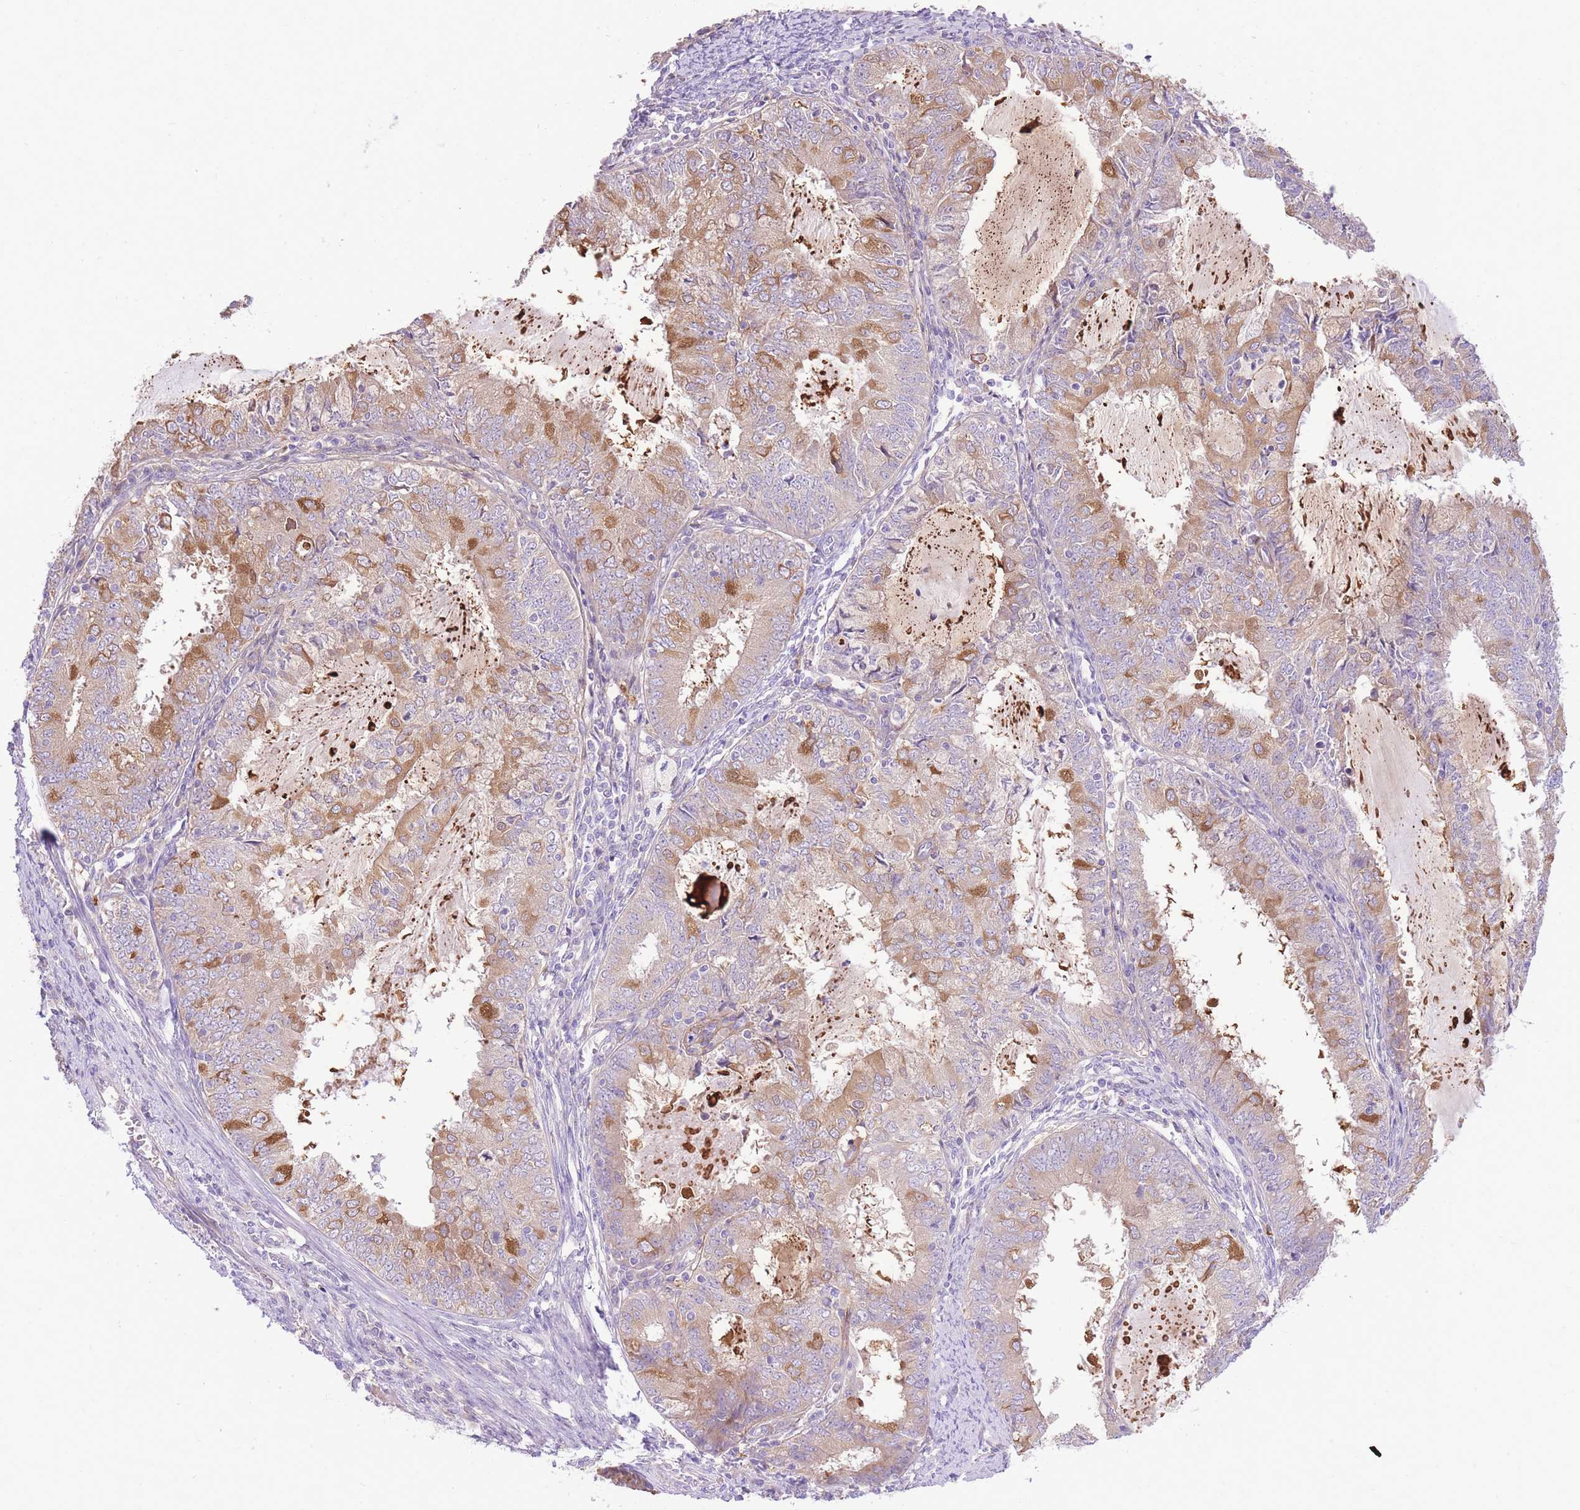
{"staining": {"intensity": "moderate", "quantity": "25%-75%", "location": "cytoplasmic/membranous"}, "tissue": "endometrial cancer", "cell_type": "Tumor cells", "image_type": "cancer", "snomed": [{"axis": "morphology", "description": "Adenocarcinoma, NOS"}, {"axis": "topography", "description": "Endometrium"}], "caption": "Immunohistochemistry (IHC) of human adenocarcinoma (endometrial) displays medium levels of moderate cytoplasmic/membranous staining in approximately 25%-75% of tumor cells.", "gene": "LIPH", "patient": {"sex": "female", "age": 57}}